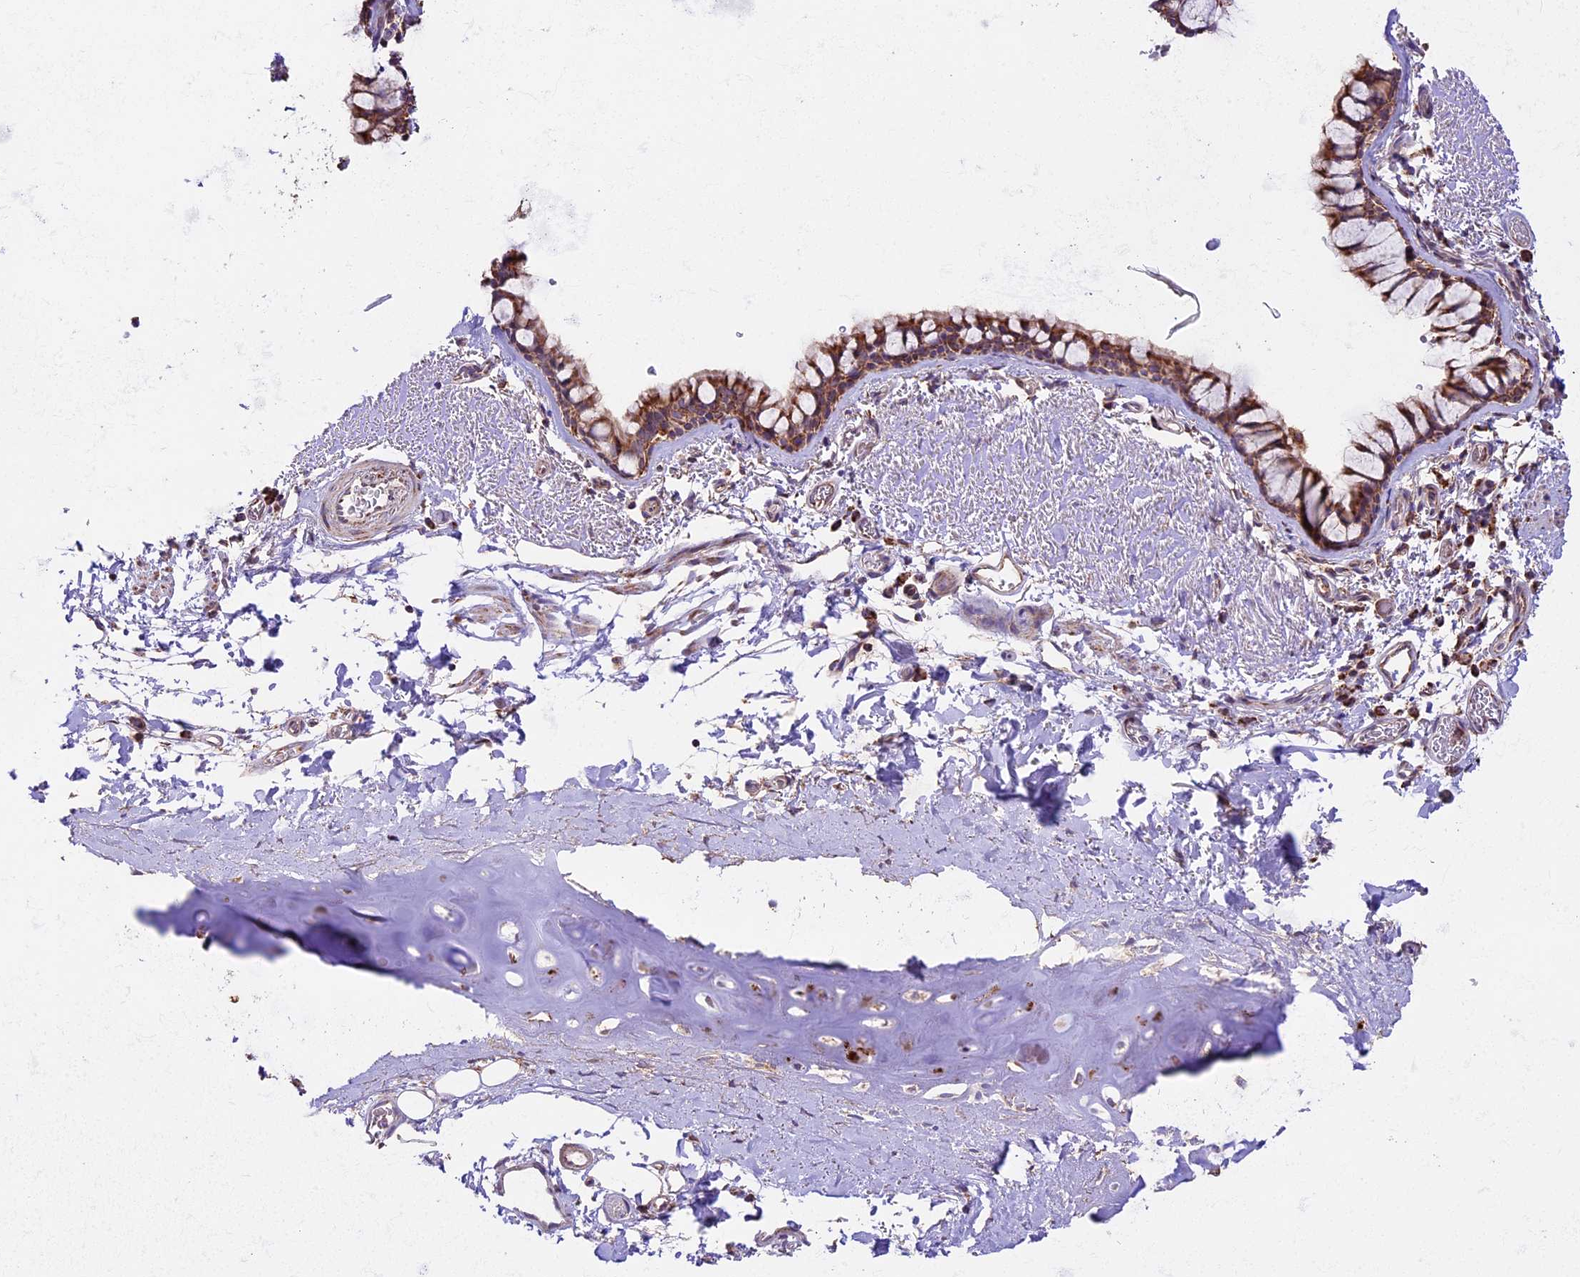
{"staining": {"intensity": "moderate", "quantity": ">75%", "location": "cytoplasmic/membranous"}, "tissue": "bronchus", "cell_type": "Respiratory epithelial cells", "image_type": "normal", "snomed": [{"axis": "morphology", "description": "Normal tissue, NOS"}, {"axis": "topography", "description": "Bronchus"}], "caption": "Bronchus stained for a protein (brown) shows moderate cytoplasmic/membranous positive staining in approximately >75% of respiratory epithelial cells.", "gene": "NDUFA8", "patient": {"sex": "male", "age": 65}}